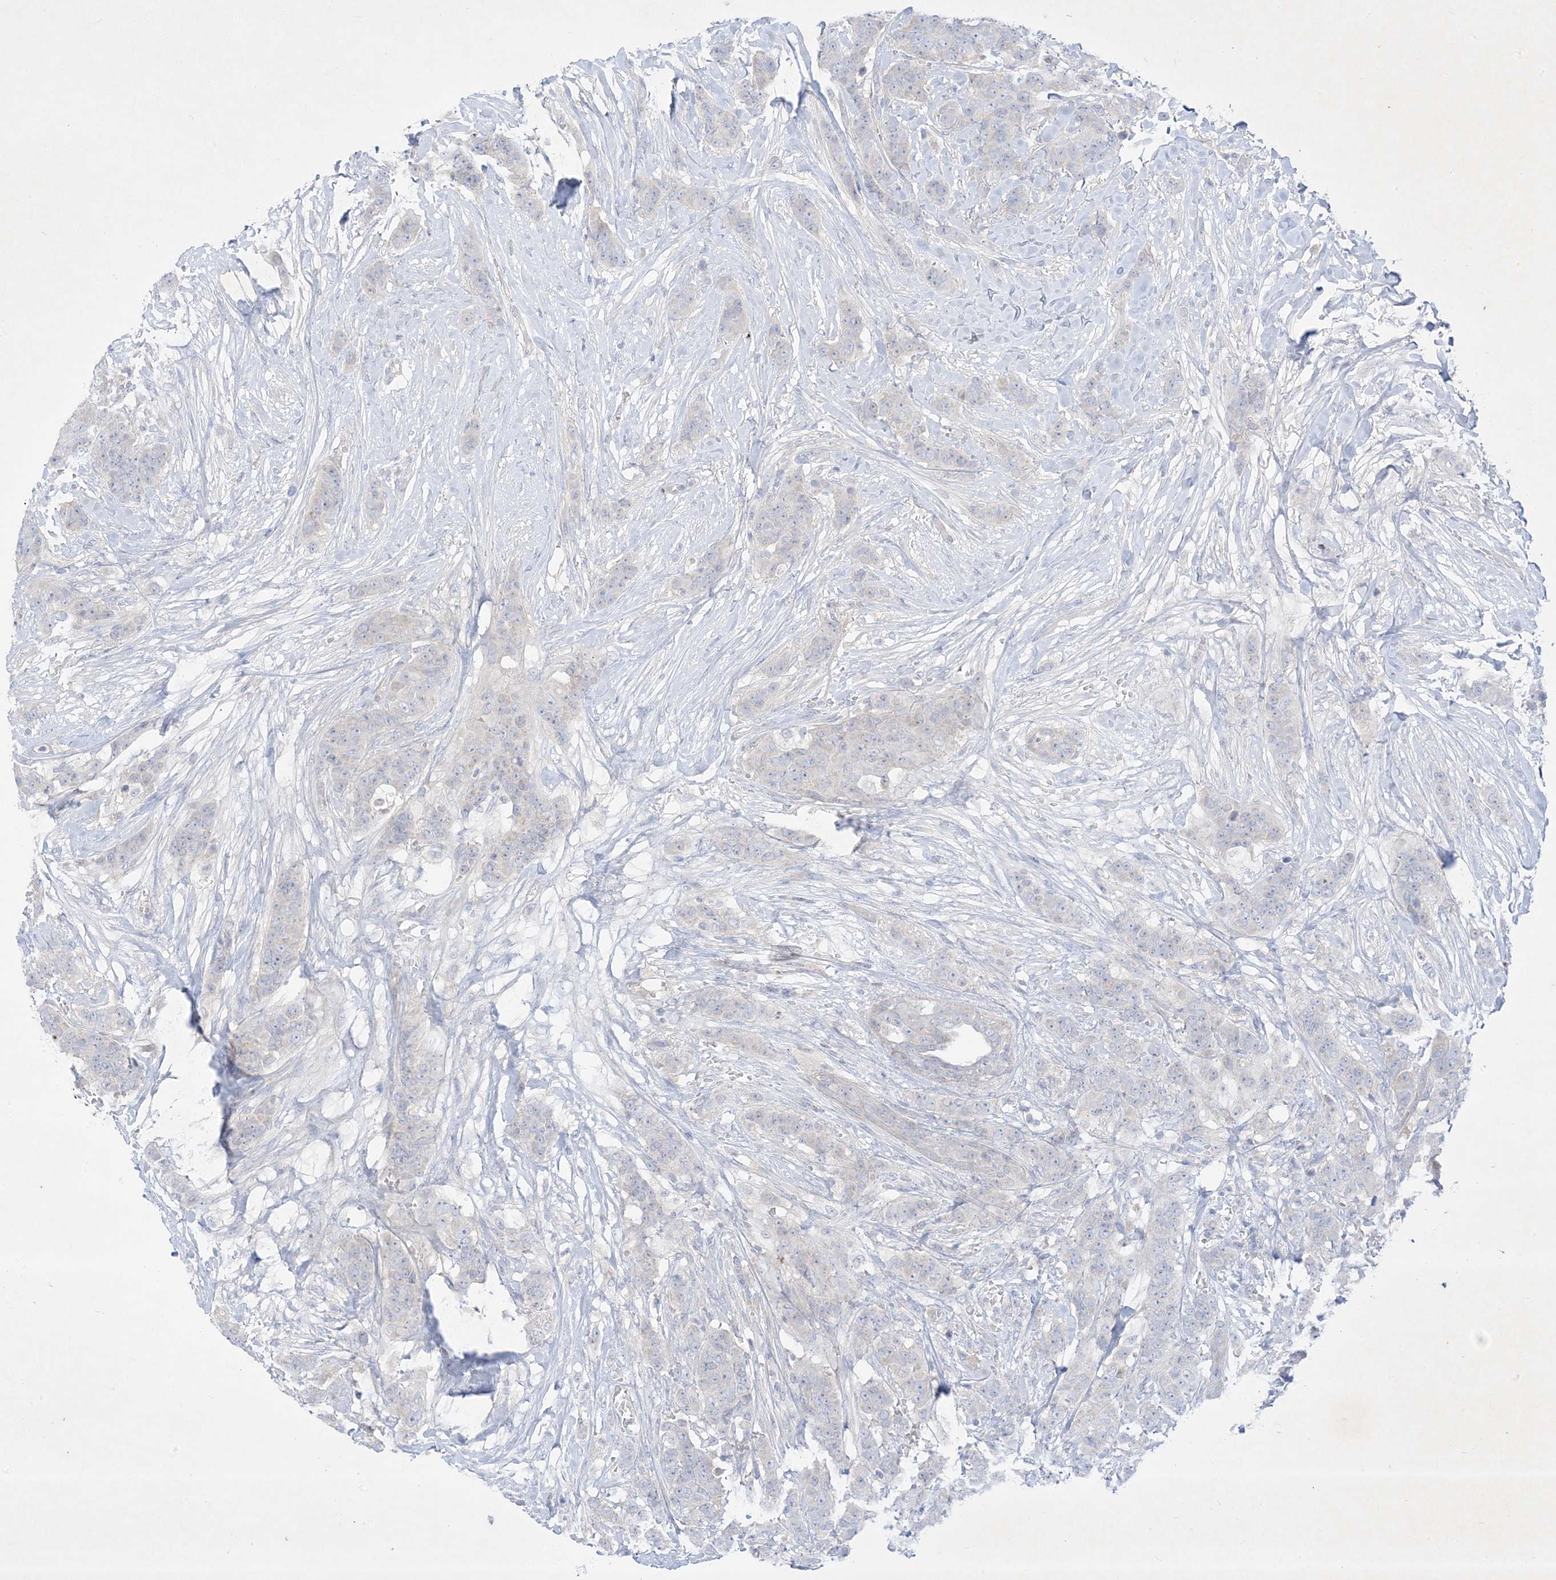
{"staining": {"intensity": "negative", "quantity": "none", "location": "none"}, "tissue": "breast cancer", "cell_type": "Tumor cells", "image_type": "cancer", "snomed": [{"axis": "morphology", "description": "Duct carcinoma"}, {"axis": "topography", "description": "Breast"}], "caption": "Micrograph shows no significant protein staining in tumor cells of breast cancer. Nuclei are stained in blue.", "gene": "PLEKHA3", "patient": {"sex": "female", "age": 40}}